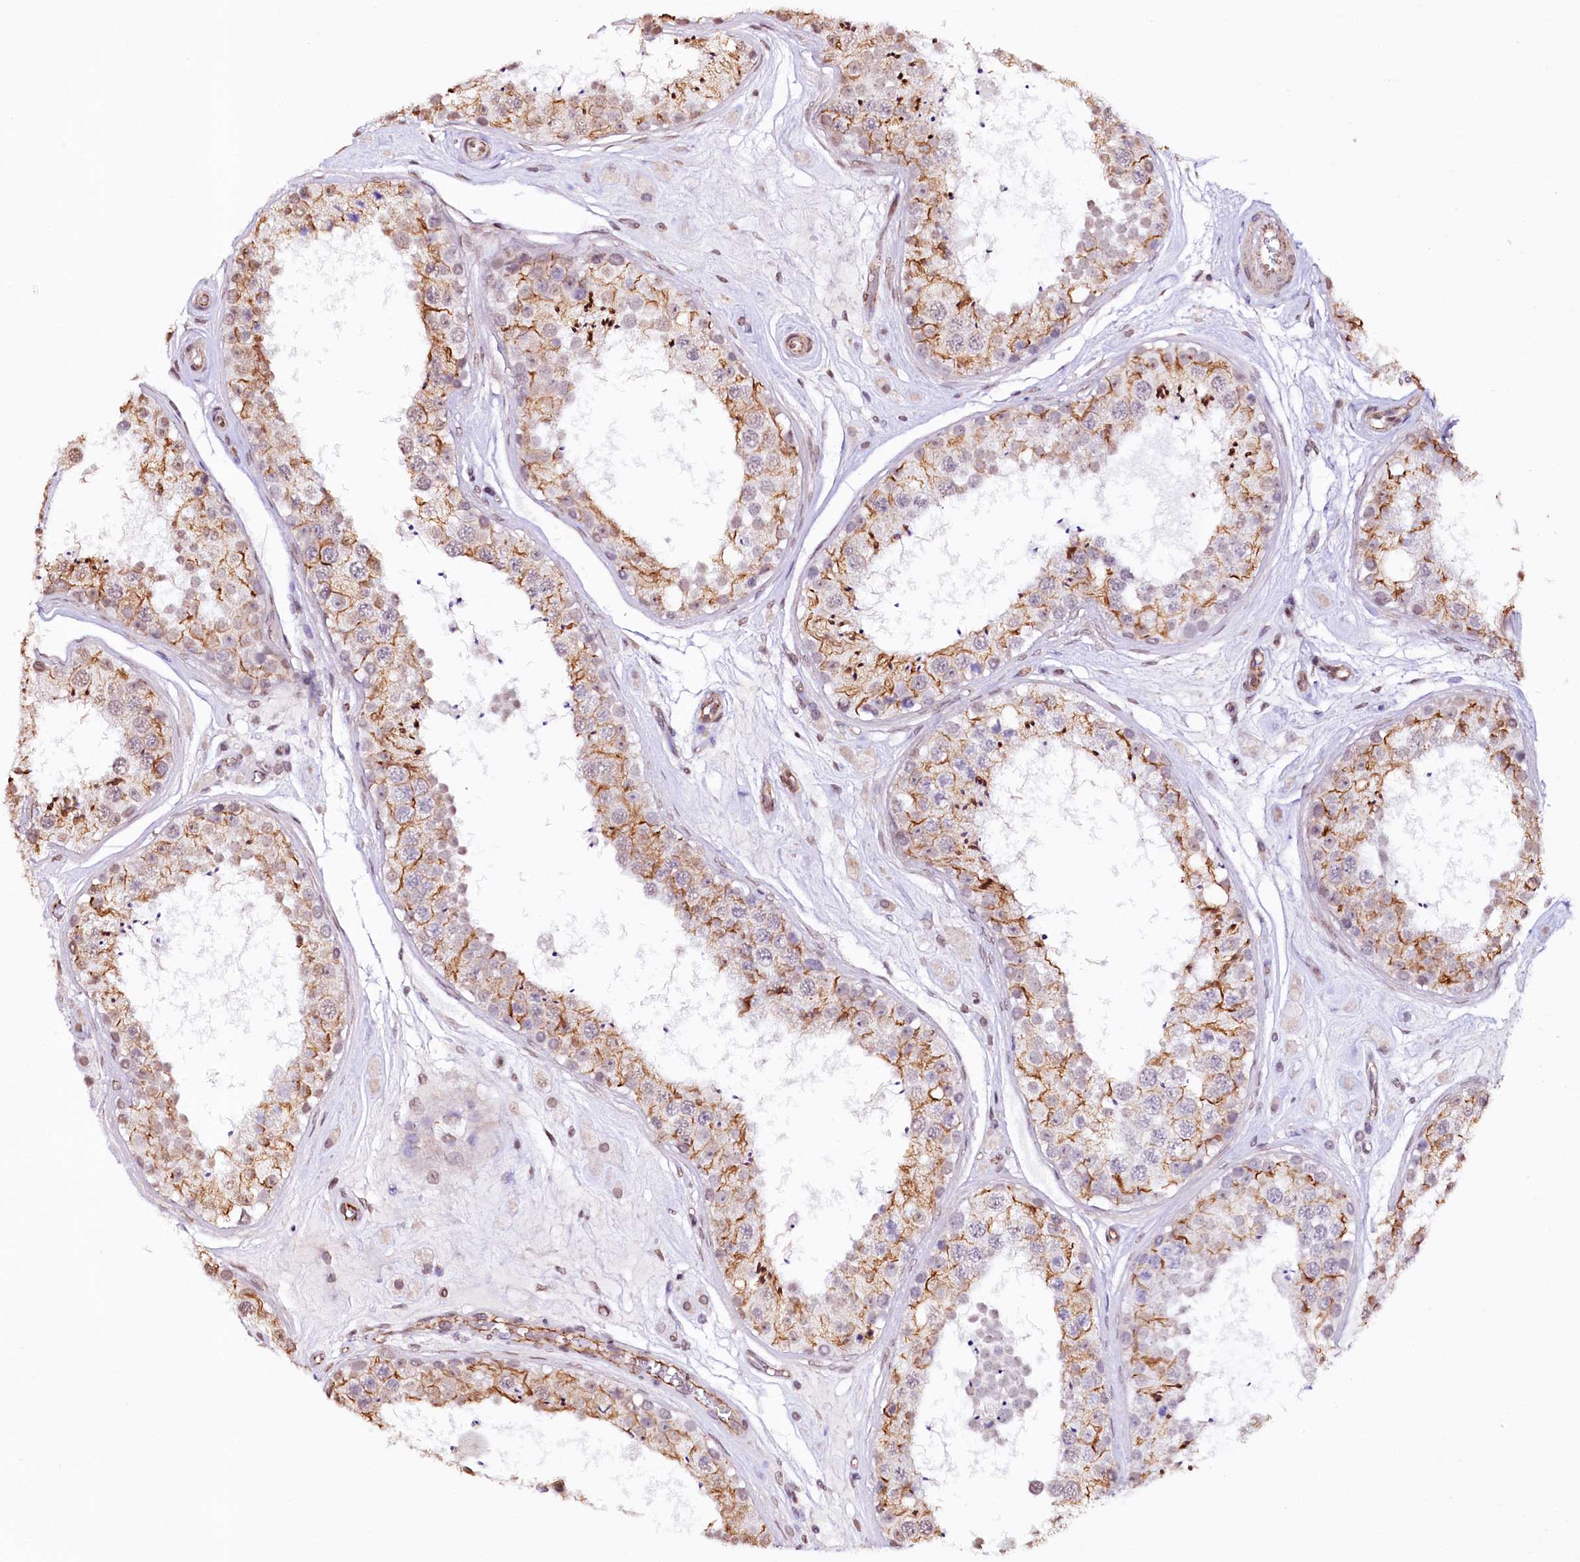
{"staining": {"intensity": "moderate", "quantity": "<25%", "location": "cytoplasmic/membranous"}, "tissue": "testis", "cell_type": "Cells in seminiferous ducts", "image_type": "normal", "snomed": [{"axis": "morphology", "description": "Normal tissue, NOS"}, {"axis": "topography", "description": "Testis"}], "caption": "A brown stain shows moderate cytoplasmic/membranous expression of a protein in cells in seminiferous ducts of normal human testis. The staining was performed using DAB, with brown indicating positive protein expression. Nuclei are stained blue with hematoxylin.", "gene": "ST7", "patient": {"sex": "male", "age": 25}}